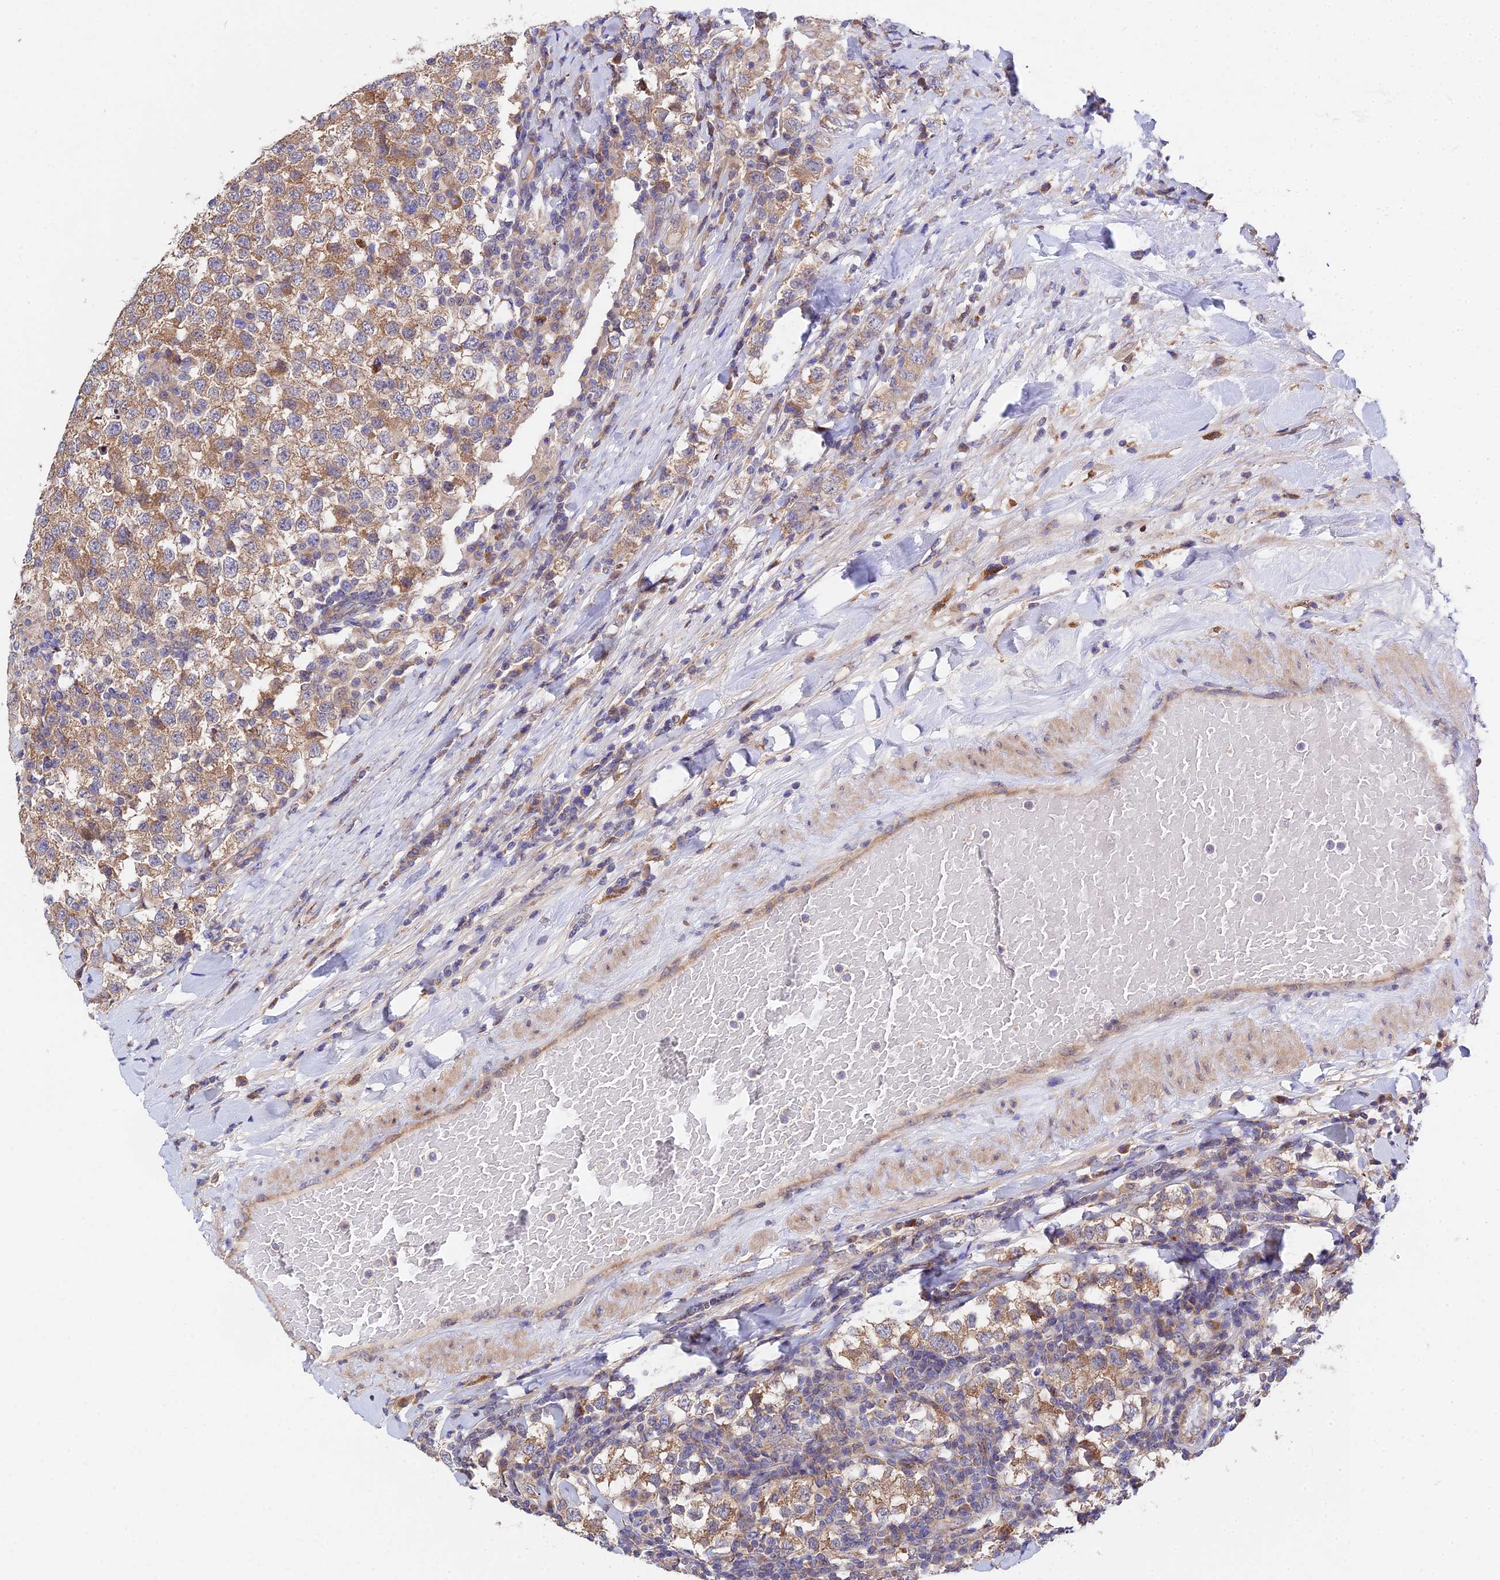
{"staining": {"intensity": "moderate", "quantity": ">75%", "location": "cytoplasmic/membranous"}, "tissue": "testis cancer", "cell_type": "Tumor cells", "image_type": "cancer", "snomed": [{"axis": "morphology", "description": "Seminoma, NOS"}, {"axis": "topography", "description": "Testis"}], "caption": "Tumor cells show medium levels of moderate cytoplasmic/membranous positivity in approximately >75% of cells in human testis seminoma. (DAB IHC, brown staining for protein, blue staining for nuclei).", "gene": "CDC37L1", "patient": {"sex": "male", "age": 34}}